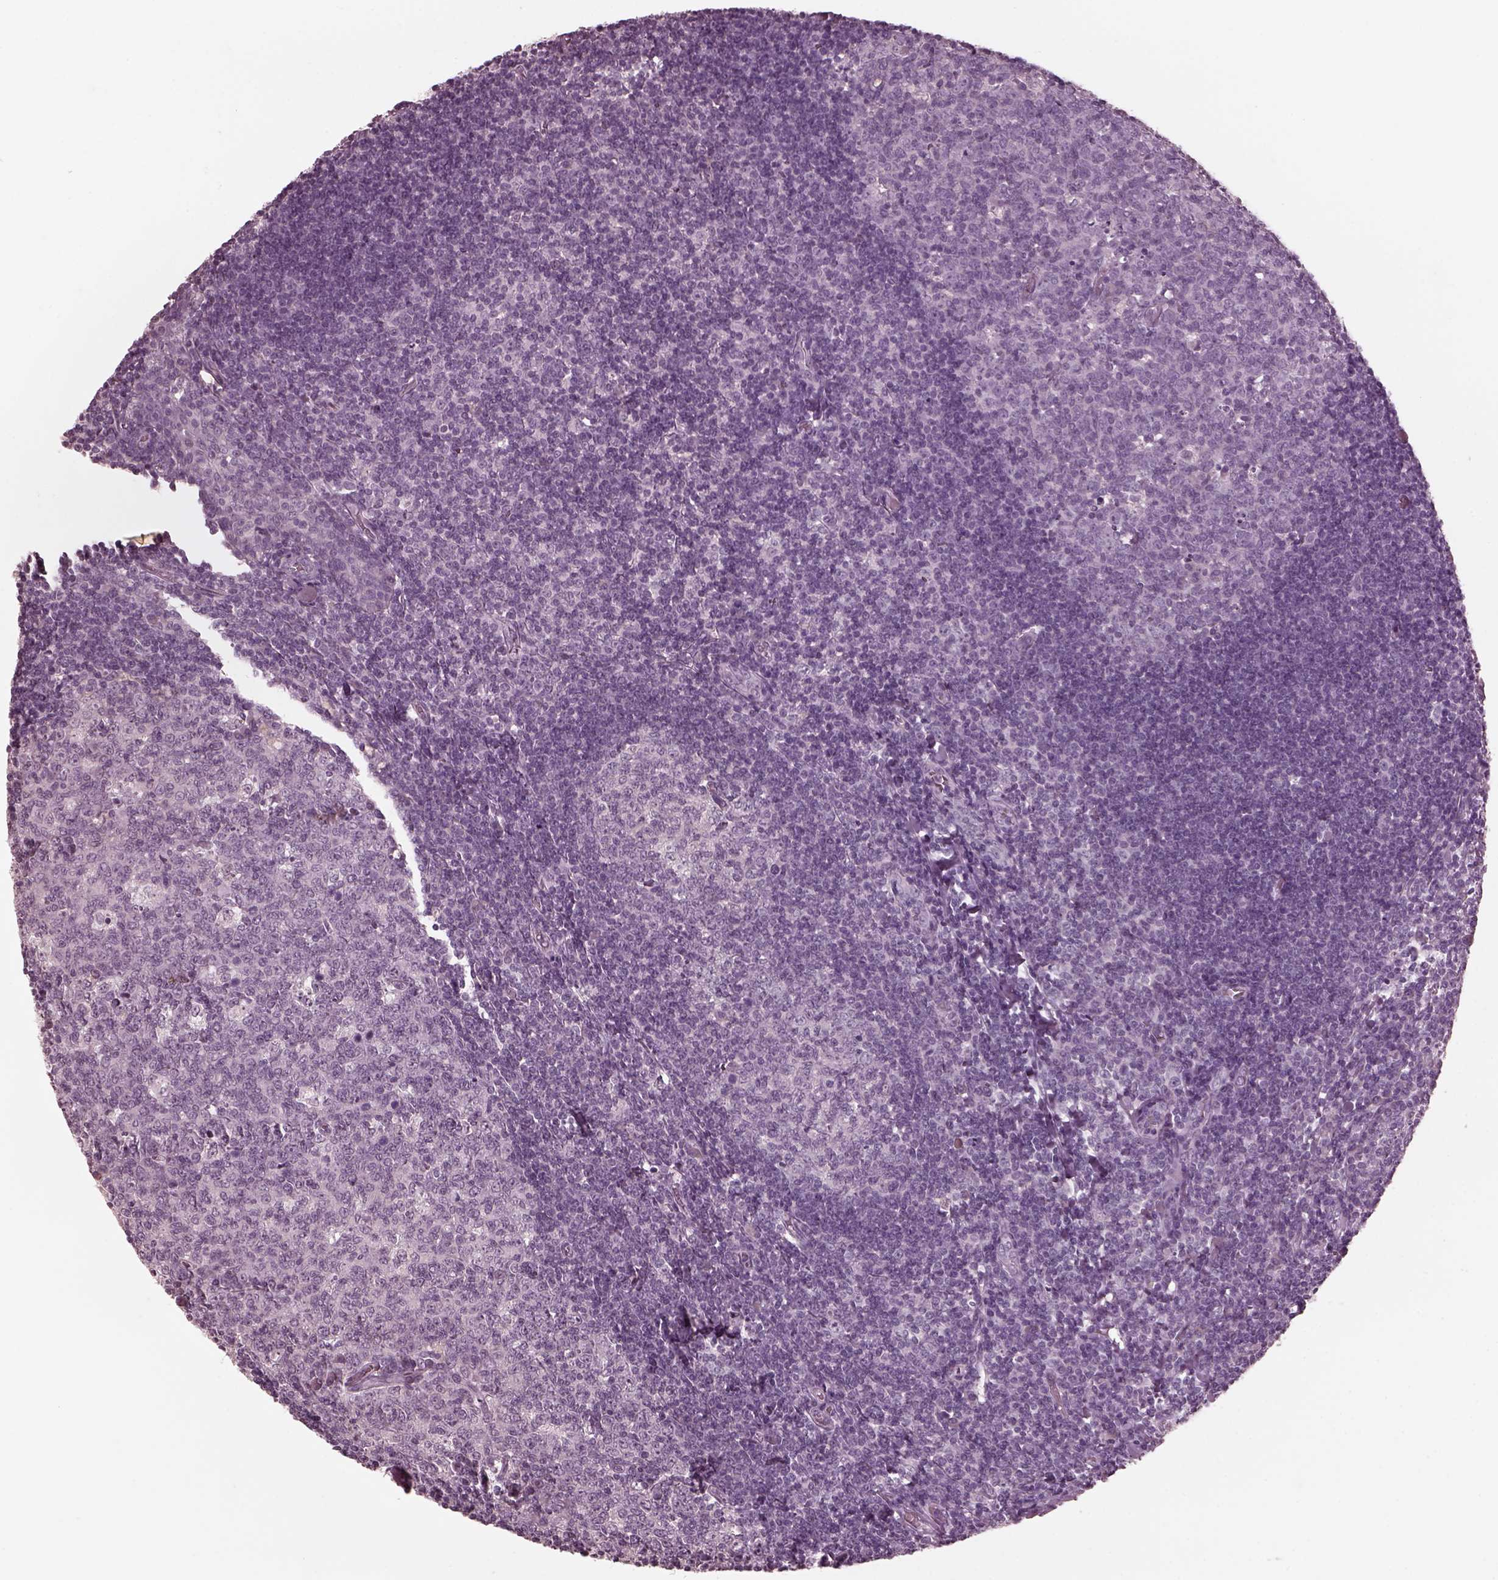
{"staining": {"intensity": "negative", "quantity": "none", "location": "none"}, "tissue": "tonsil", "cell_type": "Germinal center cells", "image_type": "normal", "snomed": [{"axis": "morphology", "description": "Normal tissue, NOS"}, {"axis": "topography", "description": "Tonsil"}], "caption": "There is no significant expression in germinal center cells of tonsil. (Brightfield microscopy of DAB (3,3'-diaminobenzidine) immunohistochemistry at high magnification).", "gene": "CGA", "patient": {"sex": "female", "age": 12}}